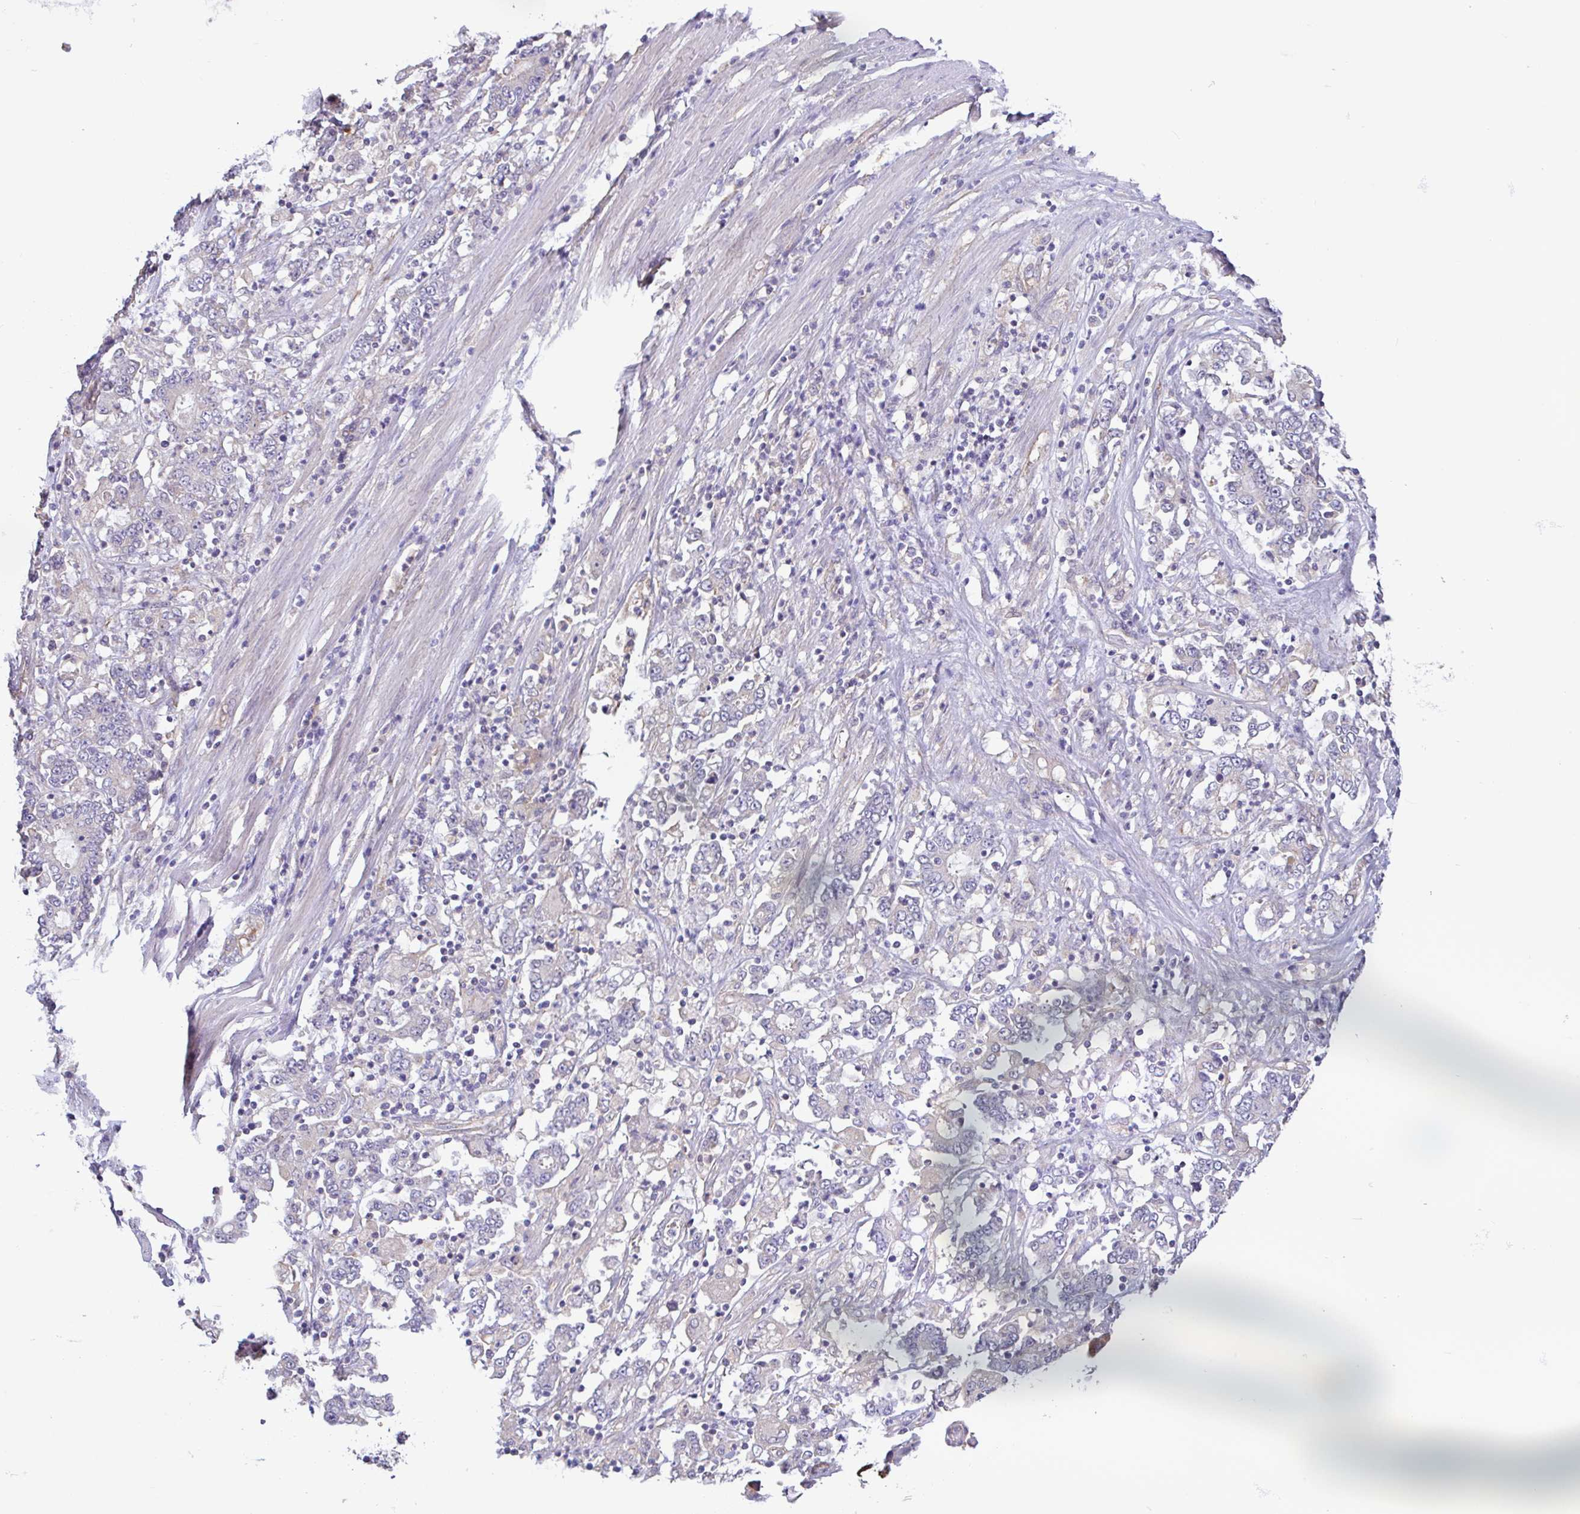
{"staining": {"intensity": "negative", "quantity": "none", "location": "none"}, "tissue": "stomach cancer", "cell_type": "Tumor cells", "image_type": "cancer", "snomed": [{"axis": "morphology", "description": "Adenocarcinoma, NOS"}, {"axis": "topography", "description": "Stomach, upper"}], "caption": "Photomicrograph shows no protein expression in tumor cells of stomach adenocarcinoma tissue.", "gene": "PLCD4", "patient": {"sex": "male", "age": 68}}